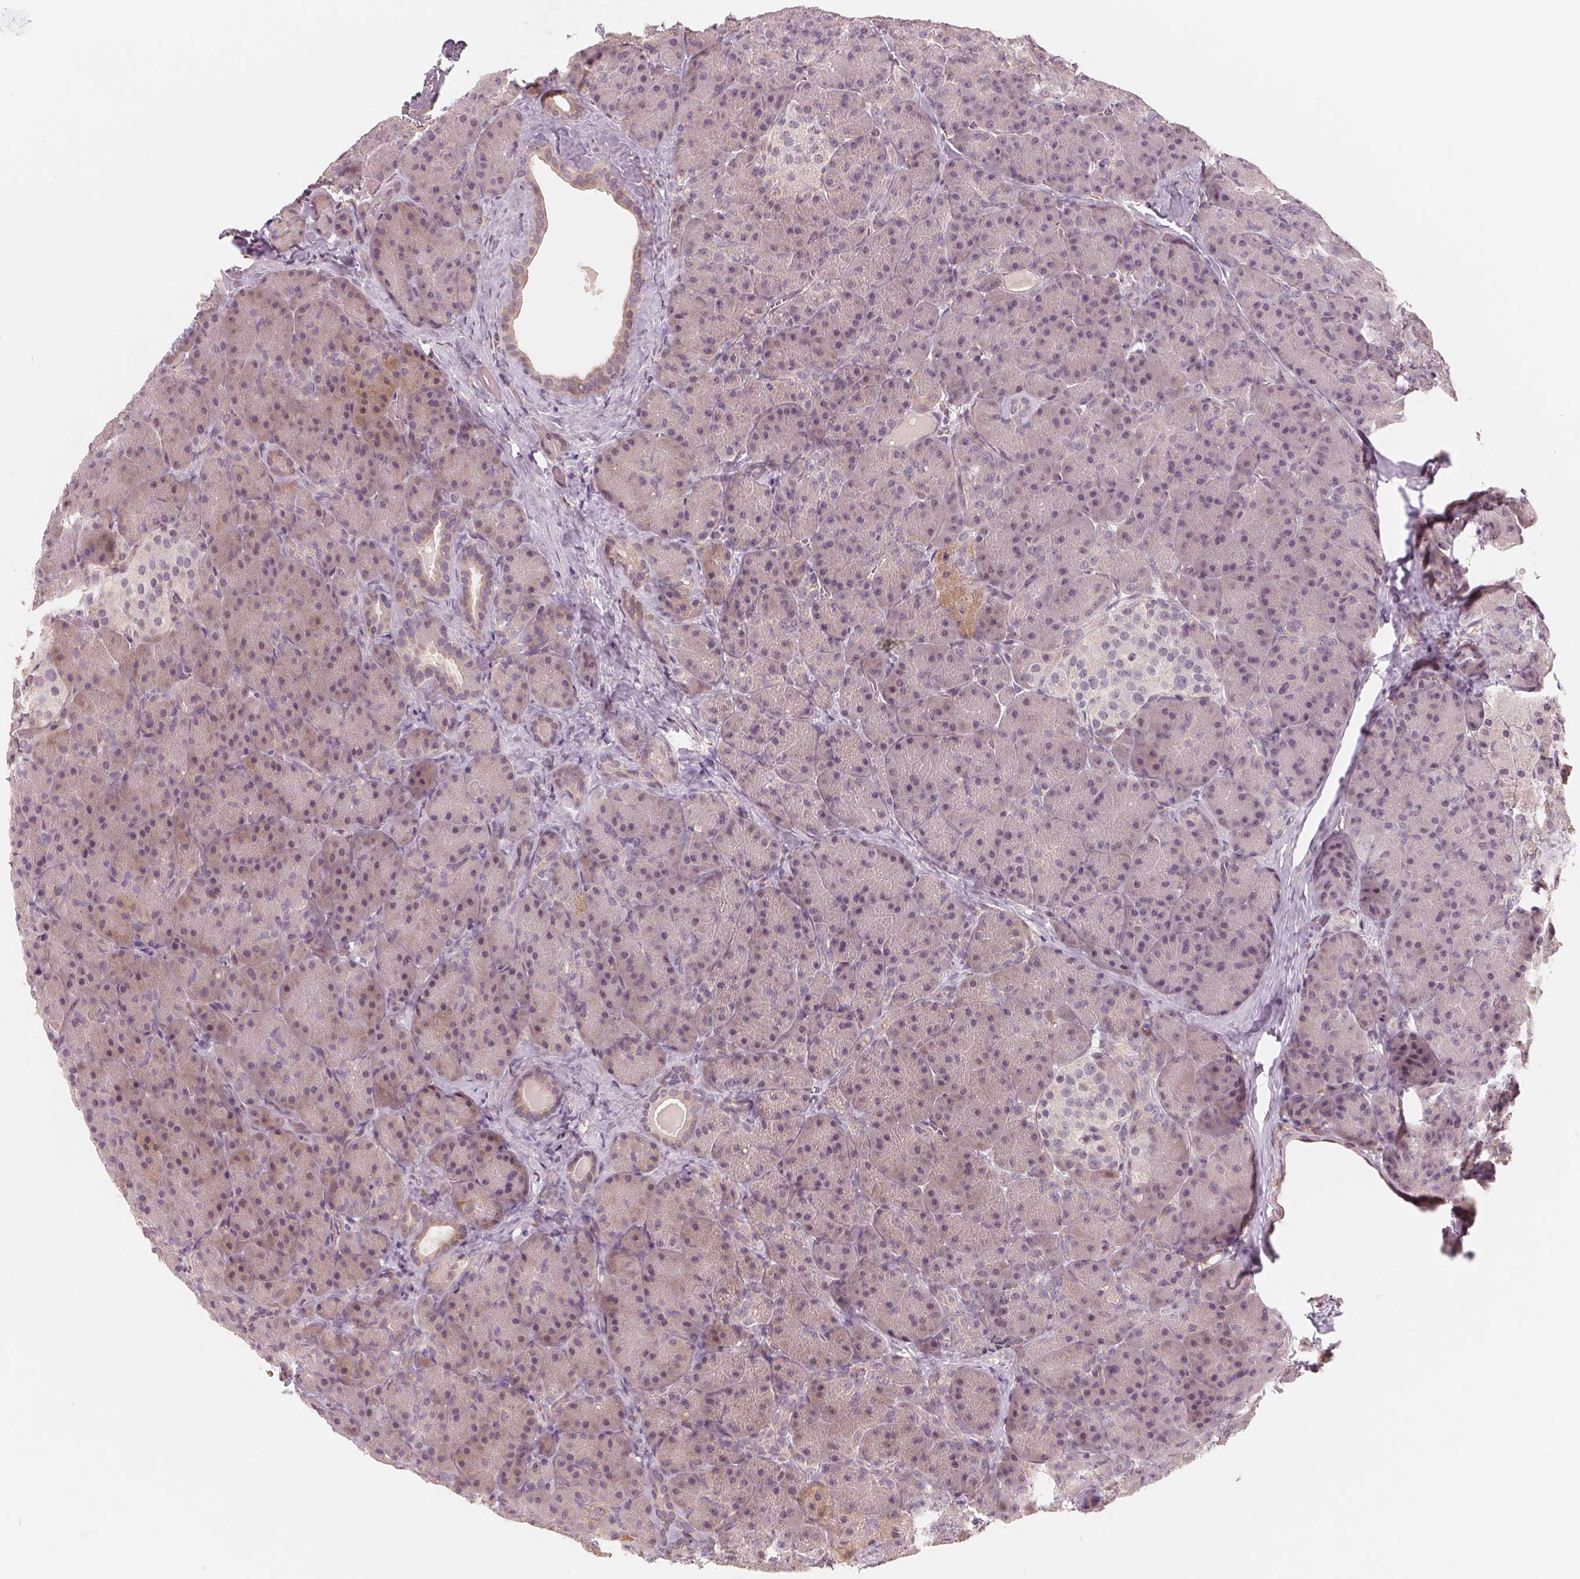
{"staining": {"intensity": "weak", "quantity": "25%-75%", "location": "cytoplasmic/membranous,nuclear"}, "tissue": "pancreas", "cell_type": "Exocrine glandular cells", "image_type": "normal", "snomed": [{"axis": "morphology", "description": "Normal tissue, NOS"}, {"axis": "topography", "description": "Pancreas"}], "caption": "This micrograph shows immunohistochemistry (IHC) staining of normal pancreas, with low weak cytoplasmic/membranous,nuclear staining in about 25%-75% of exocrine glandular cells.", "gene": "IL9R", "patient": {"sex": "male", "age": 57}}